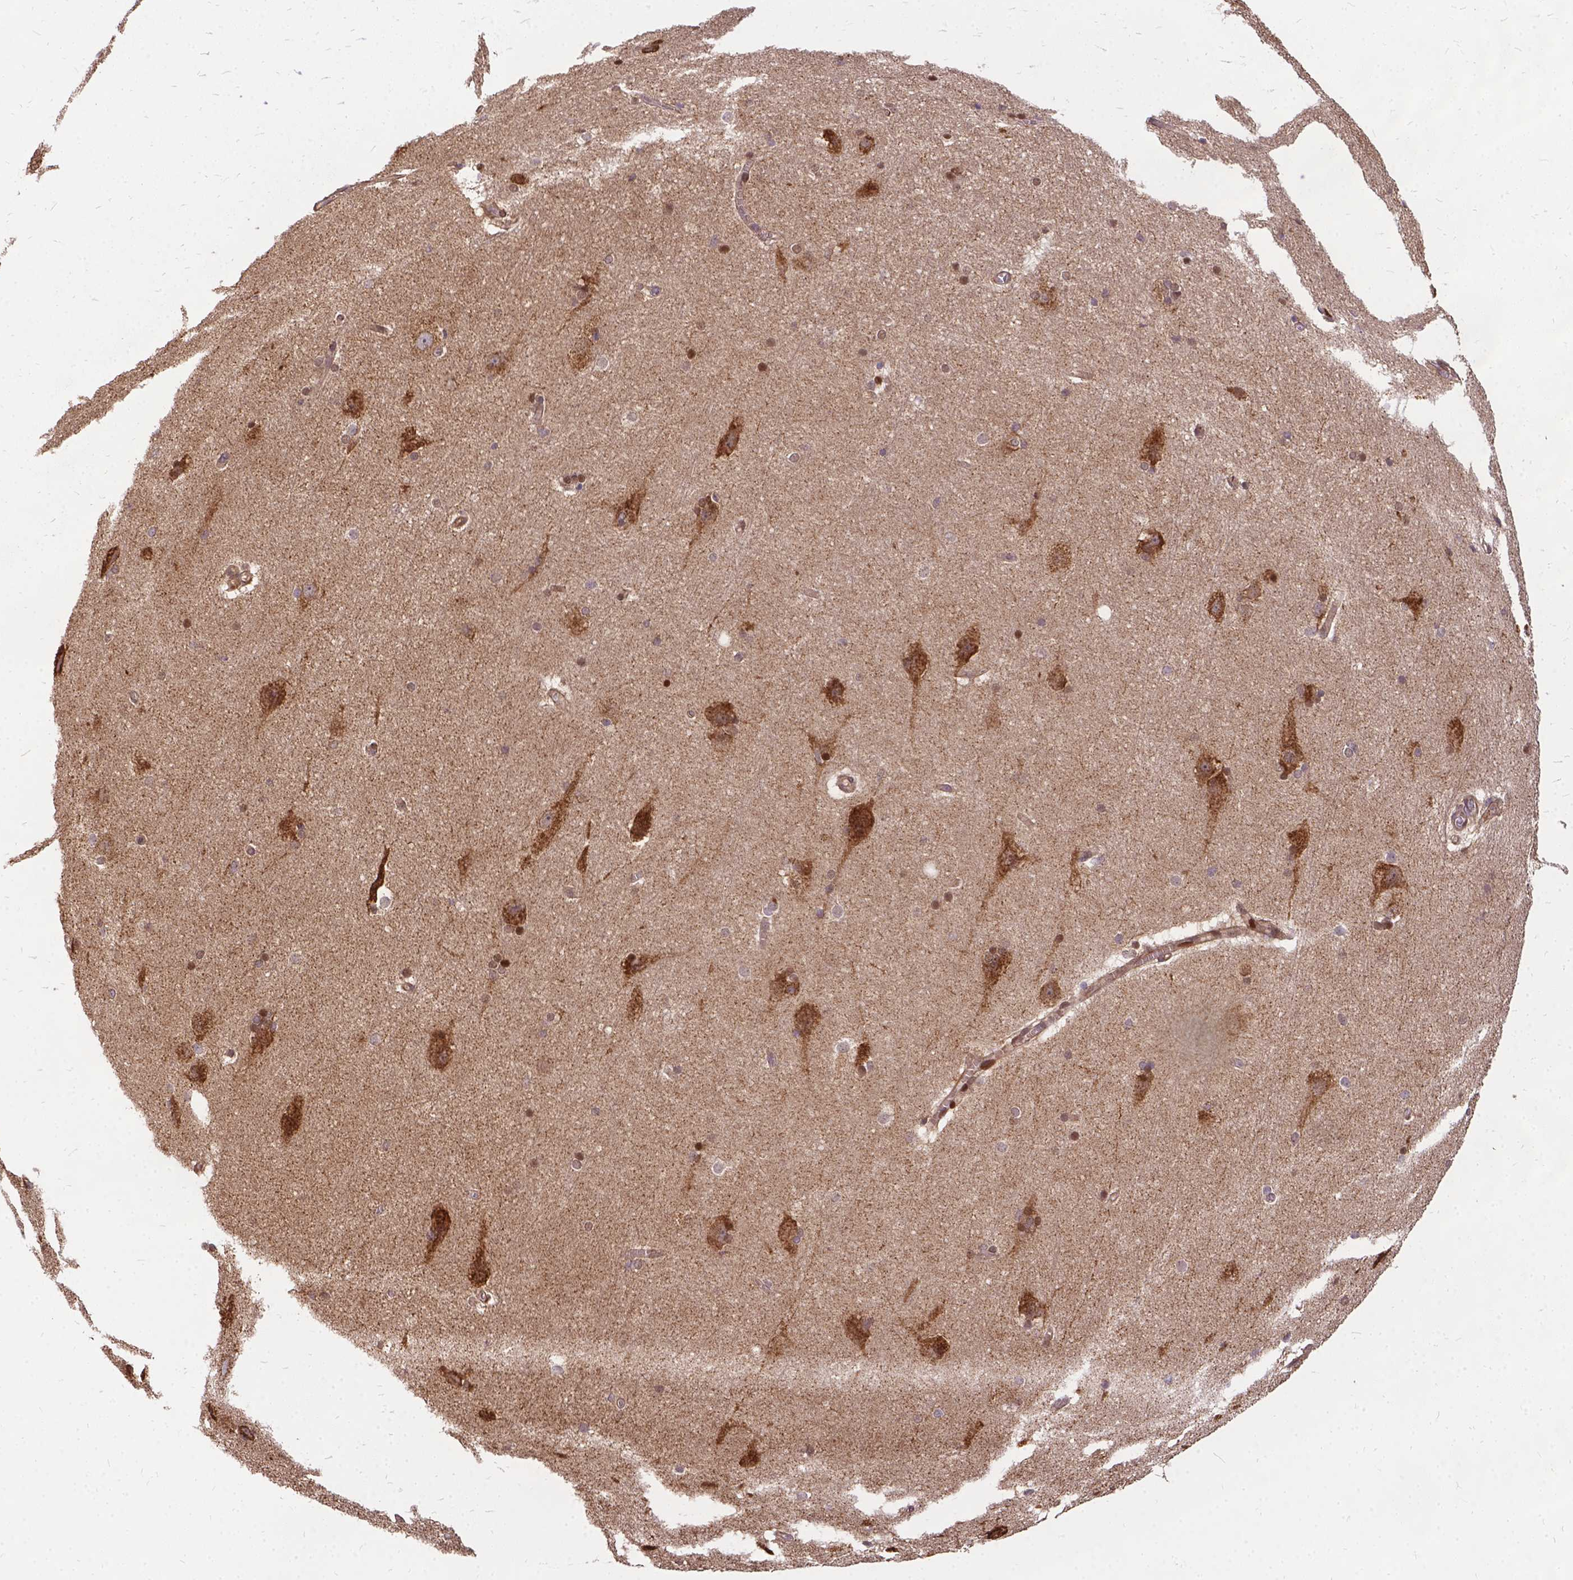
{"staining": {"intensity": "negative", "quantity": "none", "location": "none"}, "tissue": "hippocampus", "cell_type": "Glial cells", "image_type": "normal", "snomed": [{"axis": "morphology", "description": "Normal tissue, NOS"}, {"axis": "topography", "description": "Cerebral cortex"}, {"axis": "topography", "description": "Hippocampus"}], "caption": "DAB immunohistochemical staining of unremarkable hippocampus demonstrates no significant expression in glial cells. Nuclei are stained in blue.", "gene": "DENND6A", "patient": {"sex": "female", "age": 19}}